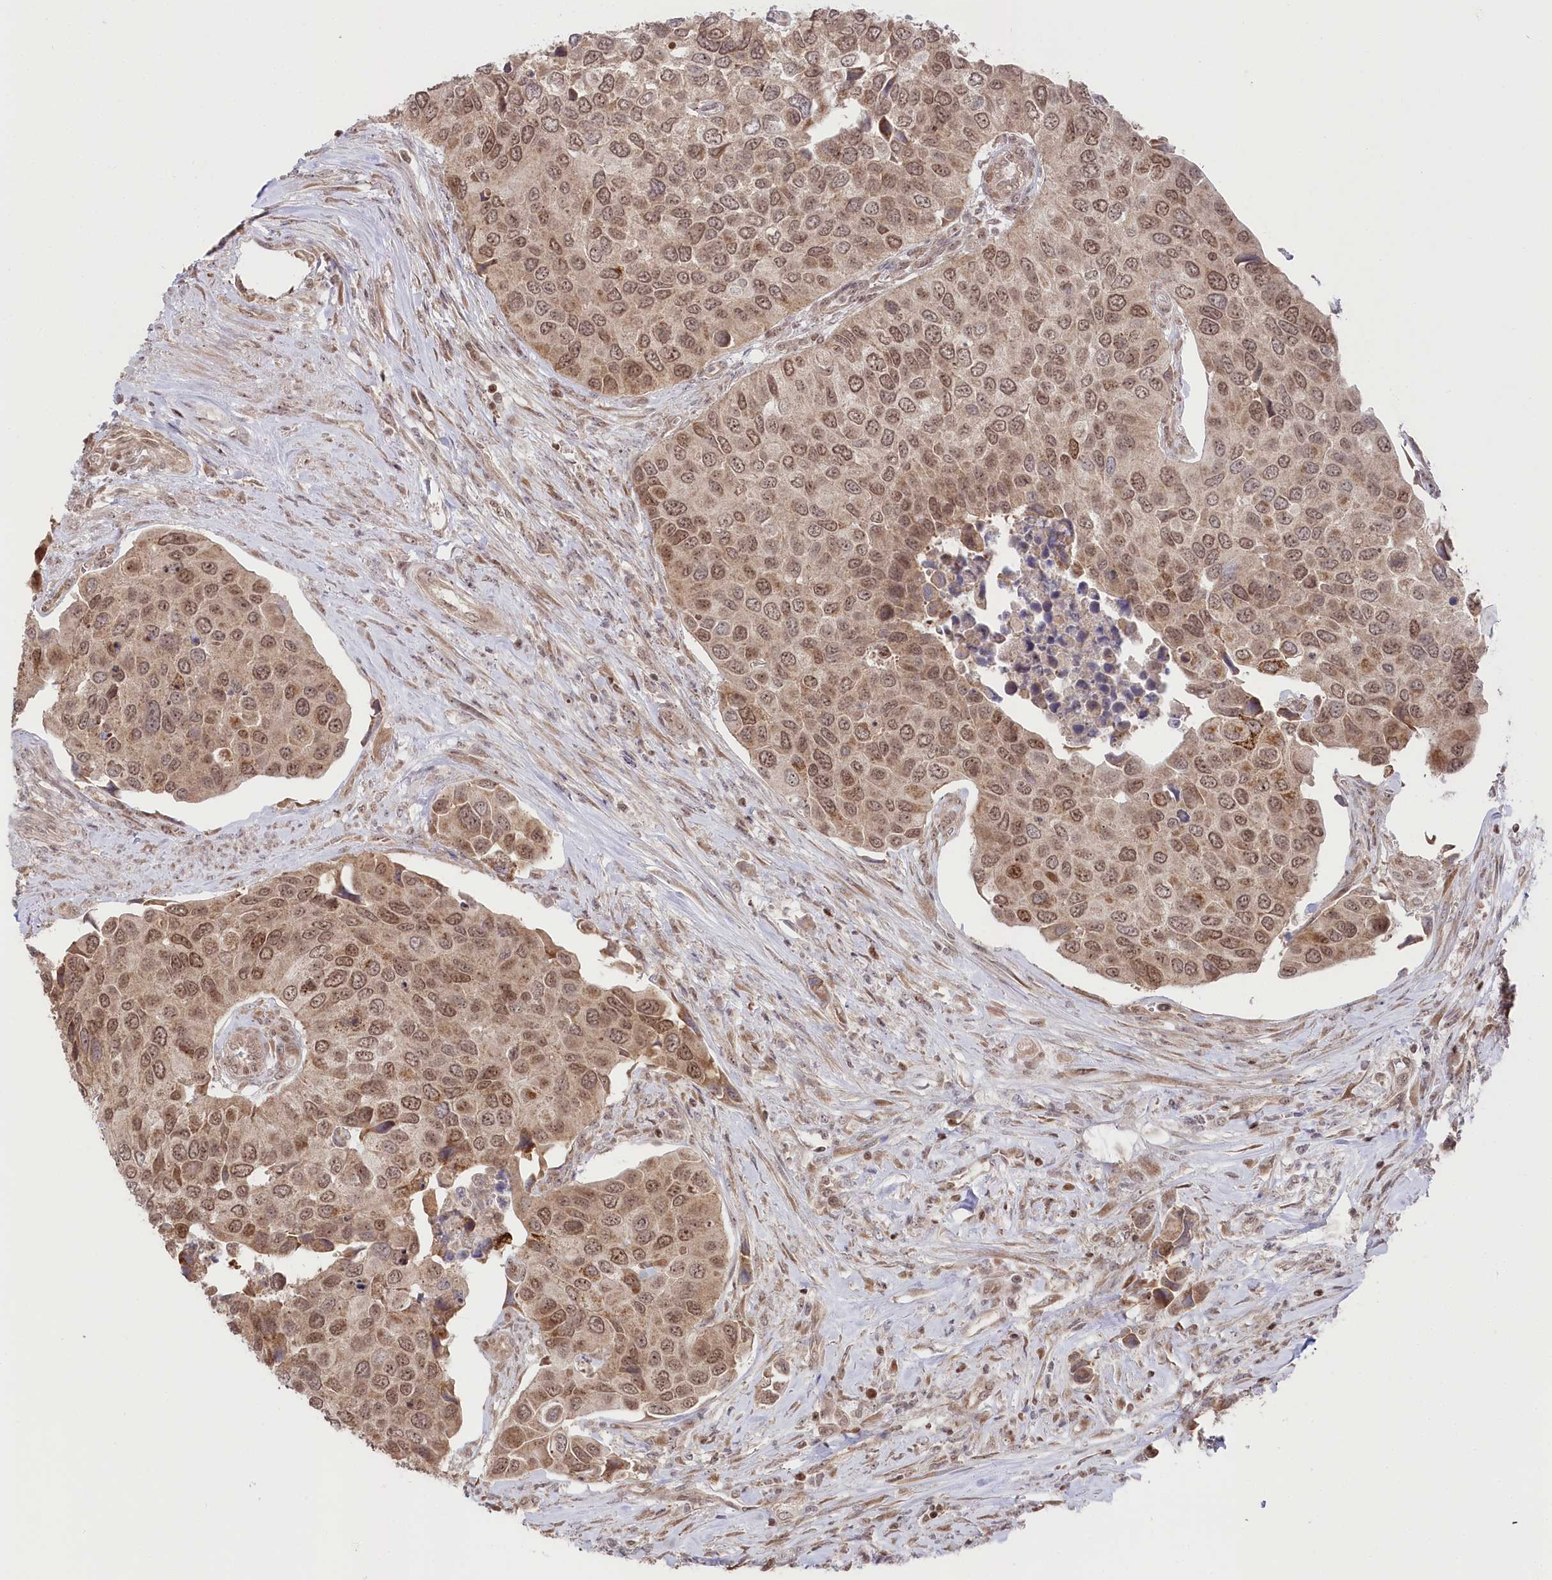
{"staining": {"intensity": "moderate", "quantity": ">75%", "location": "nuclear"}, "tissue": "urothelial cancer", "cell_type": "Tumor cells", "image_type": "cancer", "snomed": [{"axis": "morphology", "description": "Urothelial carcinoma, High grade"}, {"axis": "topography", "description": "Urinary bladder"}], "caption": "A brown stain labels moderate nuclear positivity of a protein in urothelial carcinoma (high-grade) tumor cells. Using DAB (3,3'-diaminobenzidine) (brown) and hematoxylin (blue) stains, captured at high magnification using brightfield microscopy.", "gene": "CGGBP1", "patient": {"sex": "male", "age": 74}}